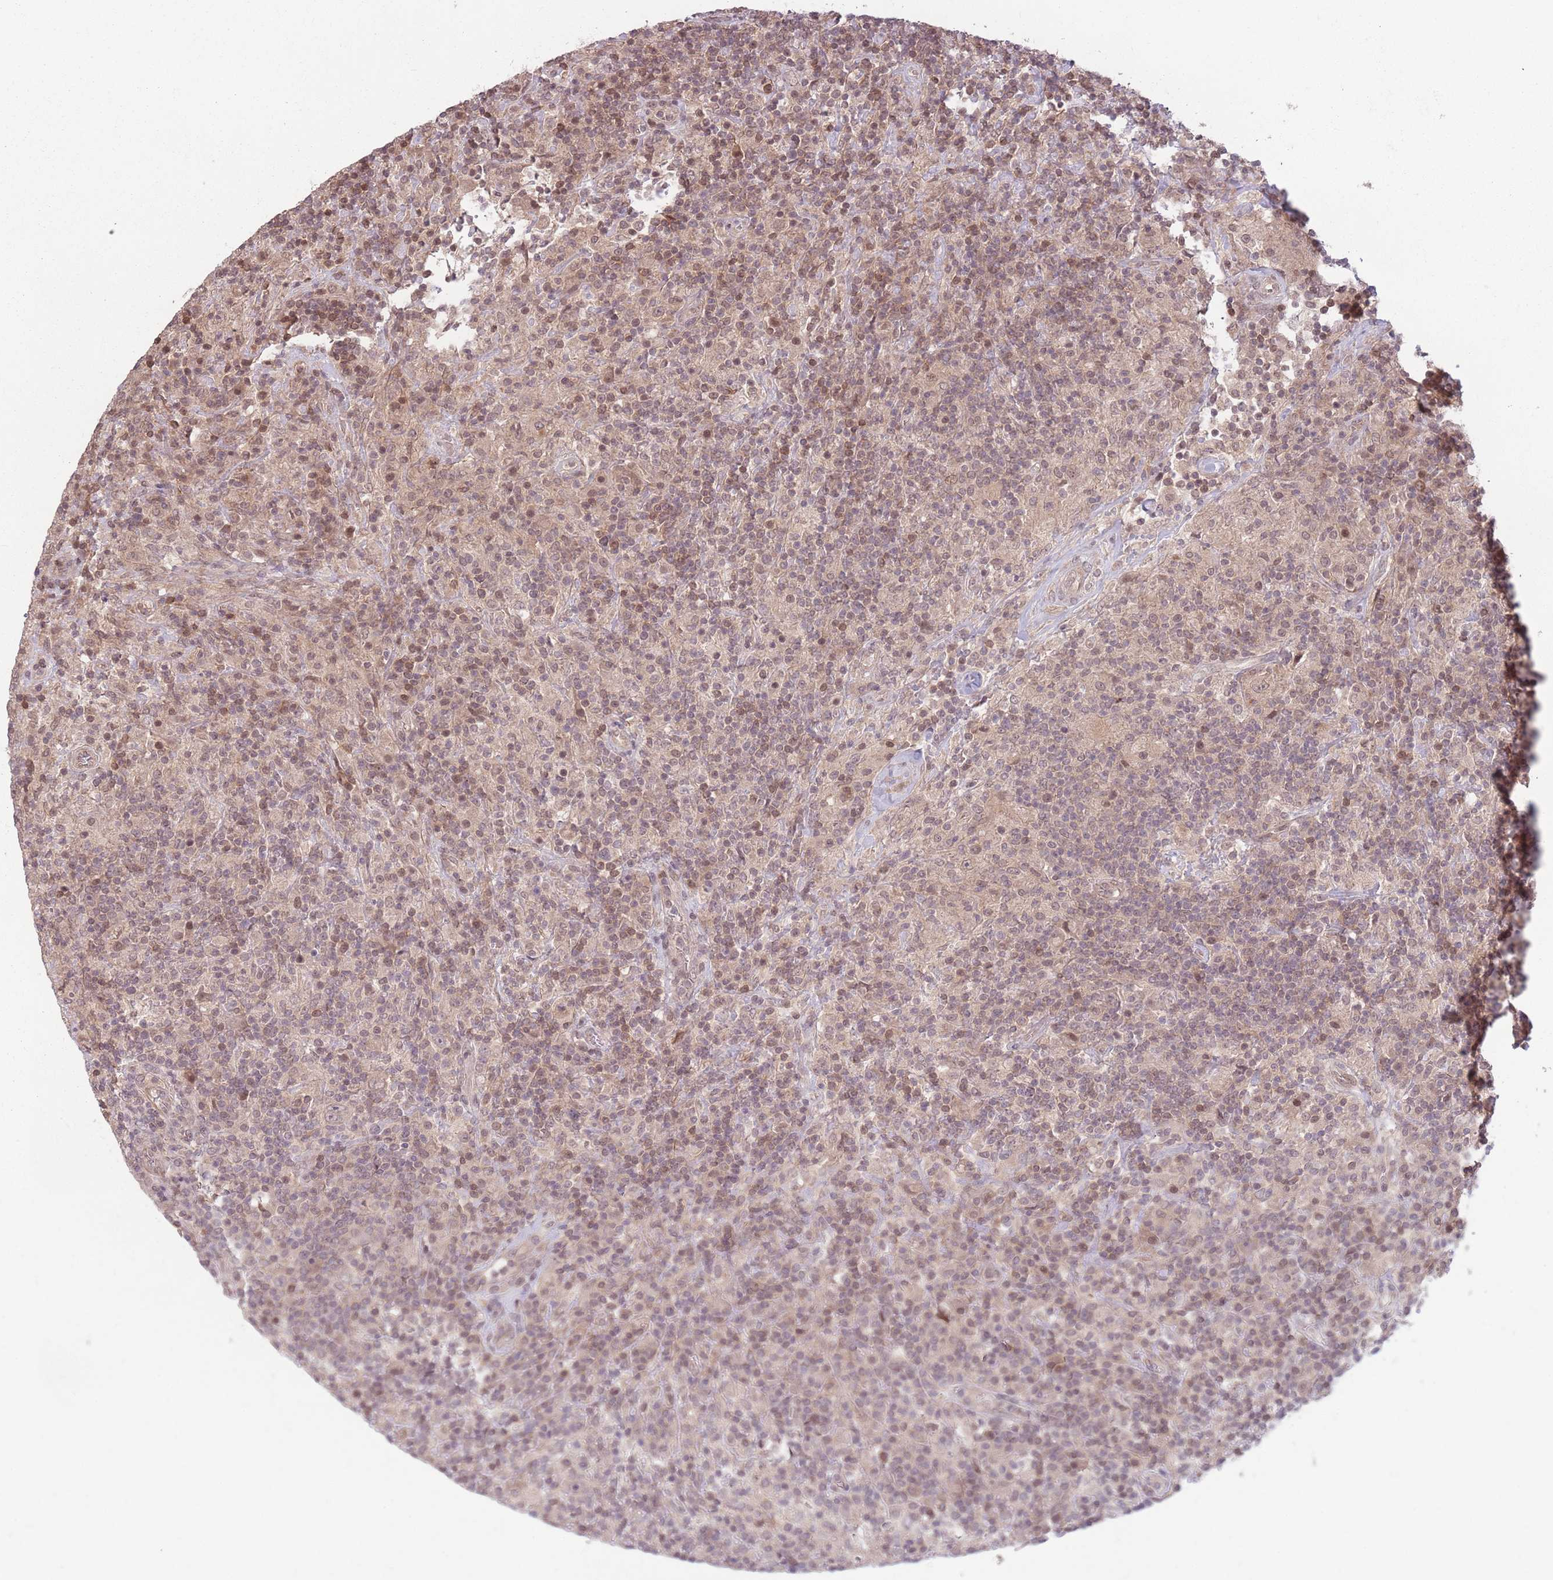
{"staining": {"intensity": "weak", "quantity": ">75%", "location": "nuclear"}, "tissue": "lymphoma", "cell_type": "Tumor cells", "image_type": "cancer", "snomed": [{"axis": "morphology", "description": "Hodgkin's disease, NOS"}, {"axis": "topography", "description": "Lymph node"}], "caption": "The micrograph exhibits staining of Hodgkin's disease, revealing weak nuclear protein staining (brown color) within tumor cells.", "gene": "CCDC154", "patient": {"sex": "male", "age": 70}}